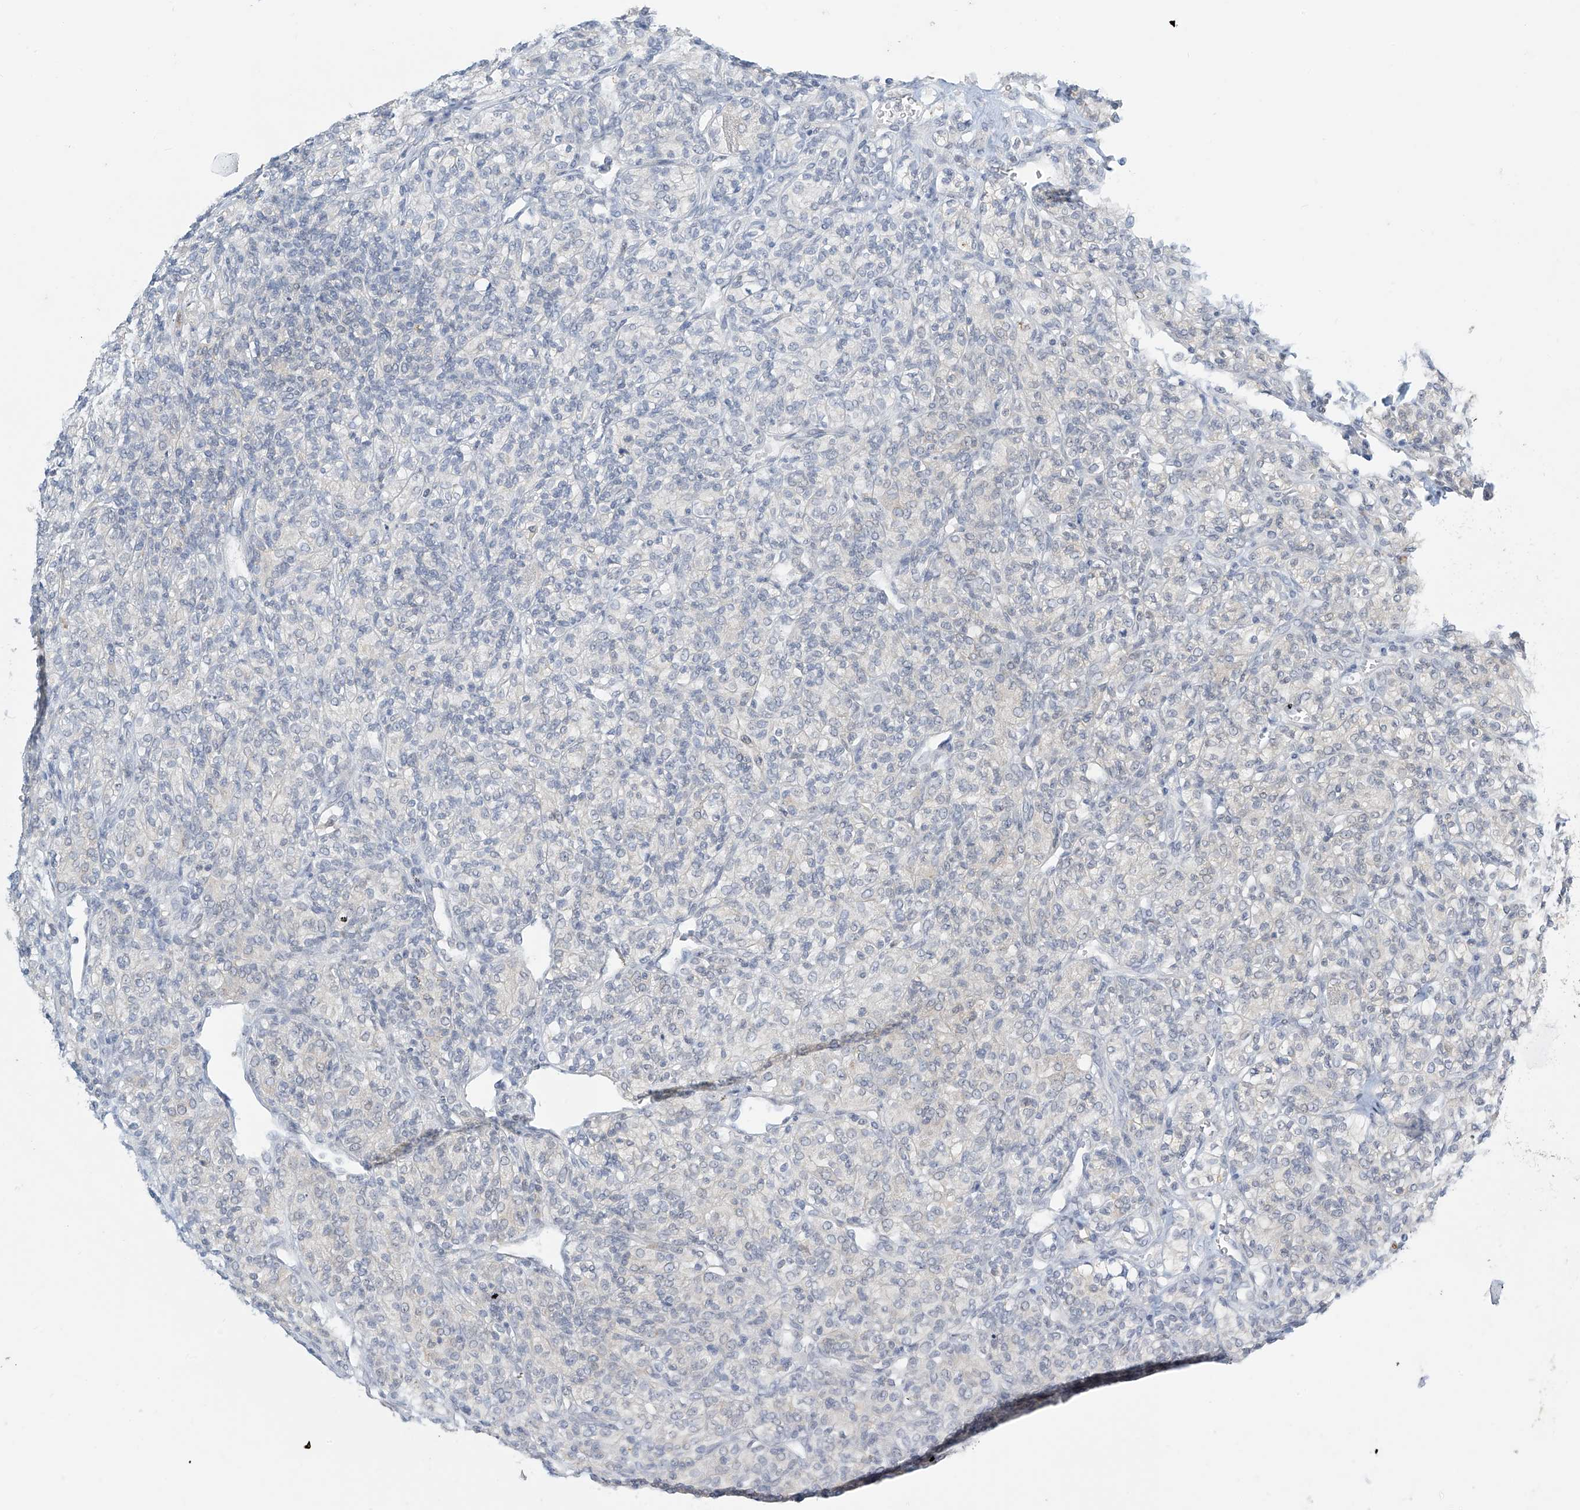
{"staining": {"intensity": "negative", "quantity": "none", "location": "none"}, "tissue": "renal cancer", "cell_type": "Tumor cells", "image_type": "cancer", "snomed": [{"axis": "morphology", "description": "Adenocarcinoma, NOS"}, {"axis": "topography", "description": "Kidney"}], "caption": "Photomicrograph shows no protein positivity in tumor cells of adenocarcinoma (renal) tissue.", "gene": "APLF", "patient": {"sex": "male", "age": 77}}